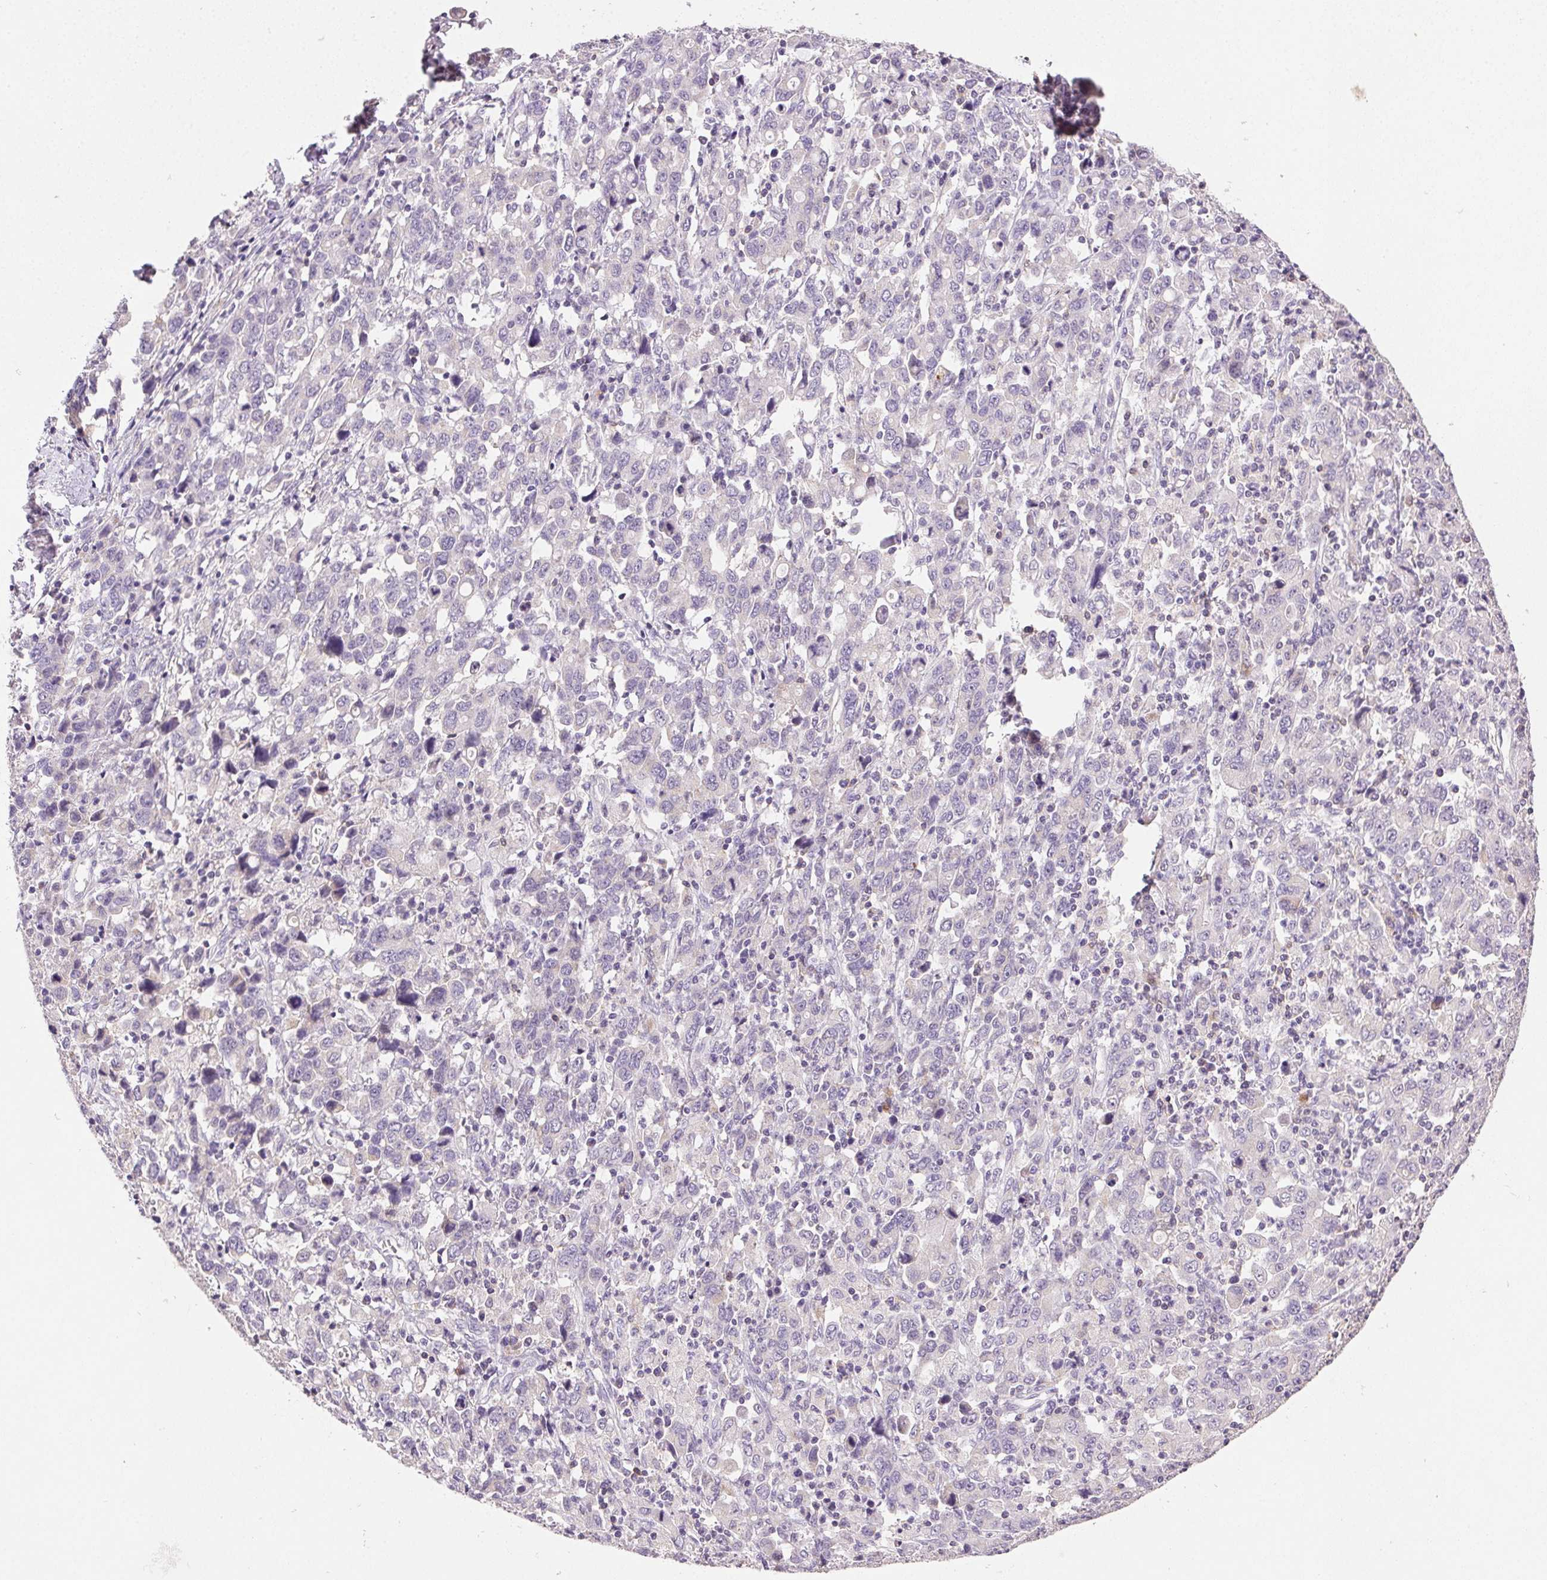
{"staining": {"intensity": "negative", "quantity": "none", "location": "none"}, "tissue": "stomach cancer", "cell_type": "Tumor cells", "image_type": "cancer", "snomed": [{"axis": "morphology", "description": "Adenocarcinoma, NOS"}, {"axis": "topography", "description": "Stomach, upper"}], "caption": "Immunohistochemistry photomicrograph of stomach cancer stained for a protein (brown), which exhibits no staining in tumor cells.", "gene": "AKAP5", "patient": {"sex": "male", "age": 69}}